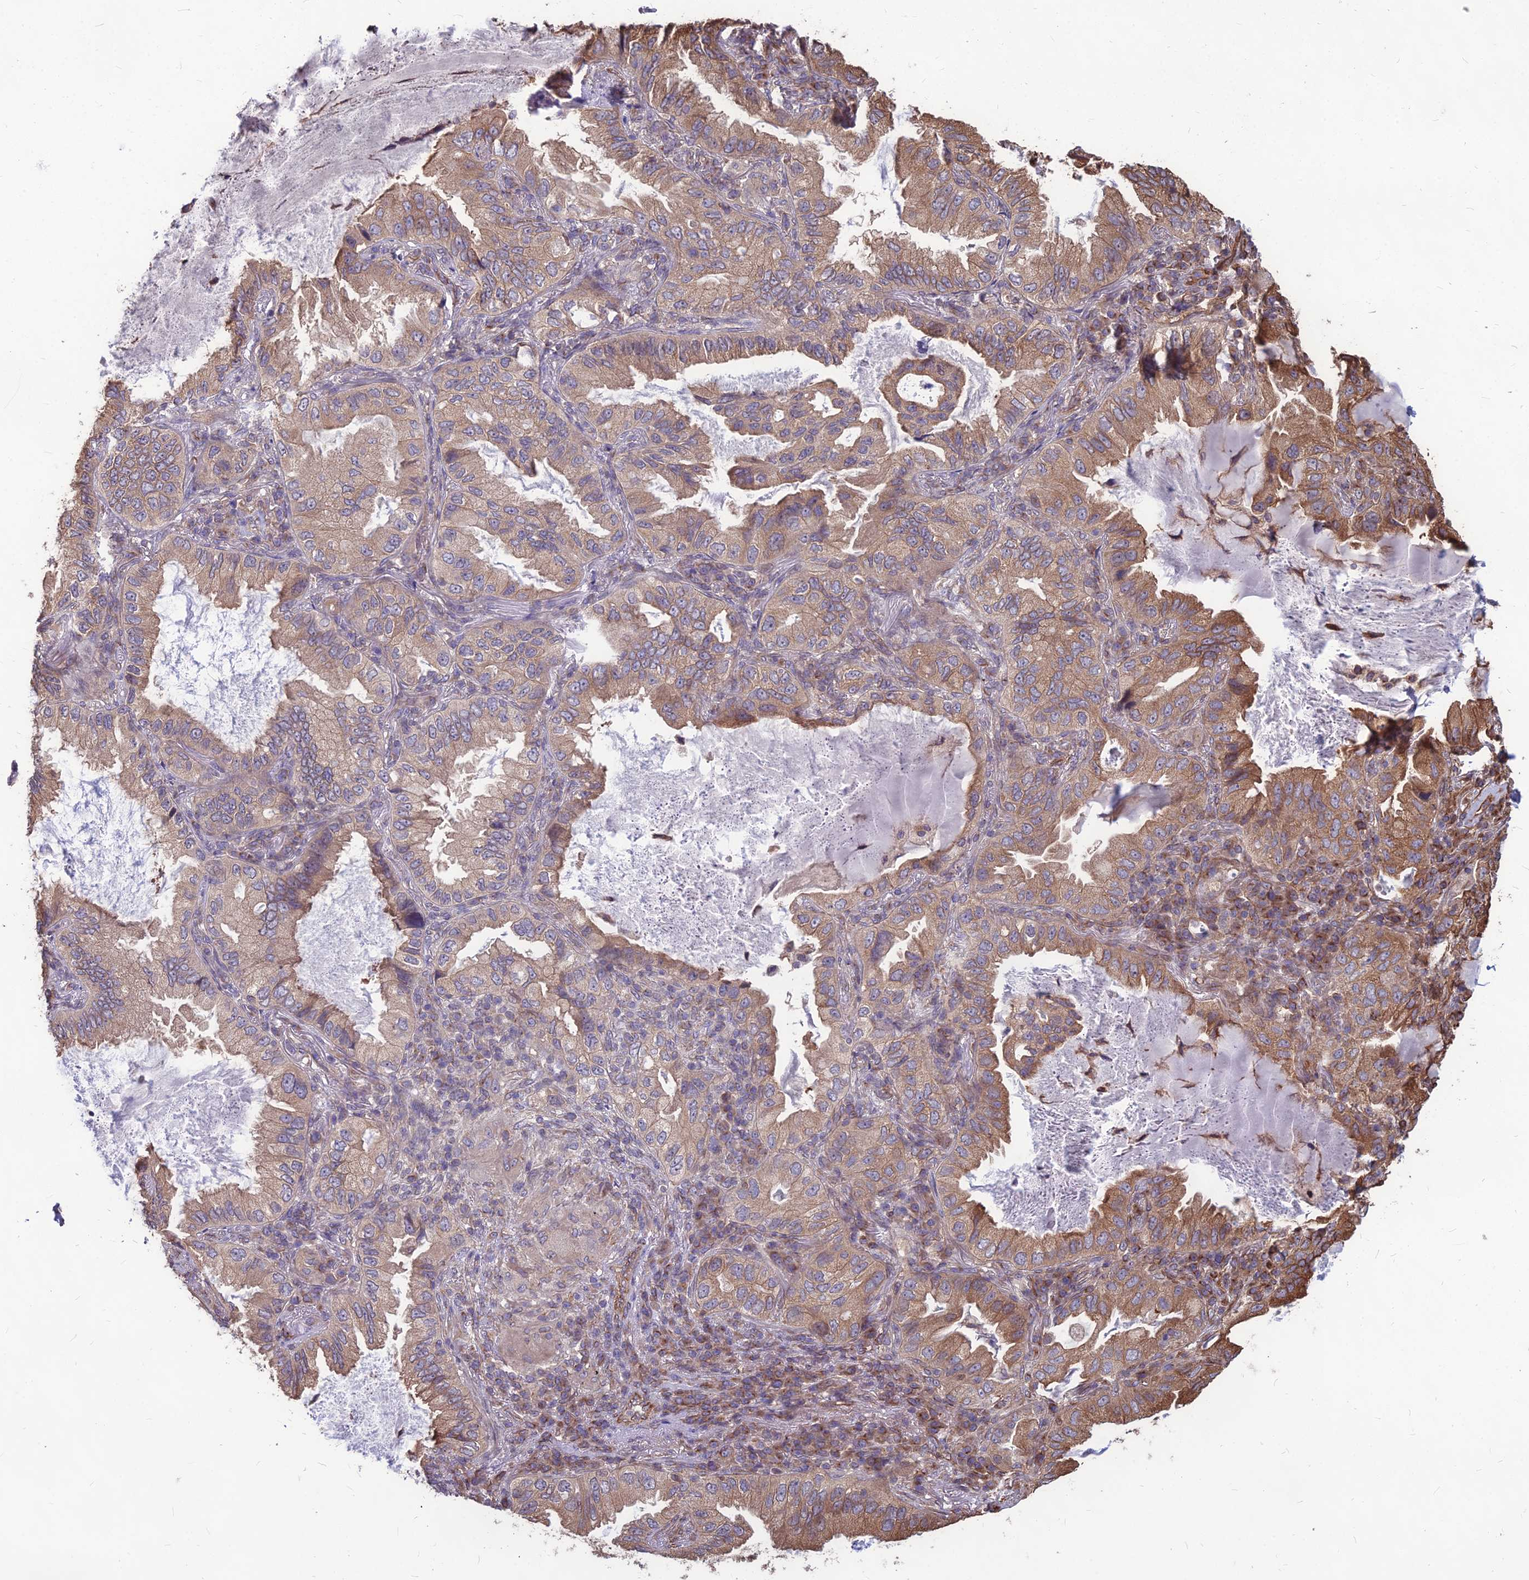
{"staining": {"intensity": "moderate", "quantity": "25%-75%", "location": "cytoplasmic/membranous"}, "tissue": "lung cancer", "cell_type": "Tumor cells", "image_type": "cancer", "snomed": [{"axis": "morphology", "description": "Adenocarcinoma, NOS"}, {"axis": "topography", "description": "Lung"}], "caption": "Approximately 25%-75% of tumor cells in lung cancer (adenocarcinoma) reveal moderate cytoplasmic/membranous protein positivity as visualized by brown immunohistochemical staining.", "gene": "LSM6", "patient": {"sex": "female", "age": 69}}